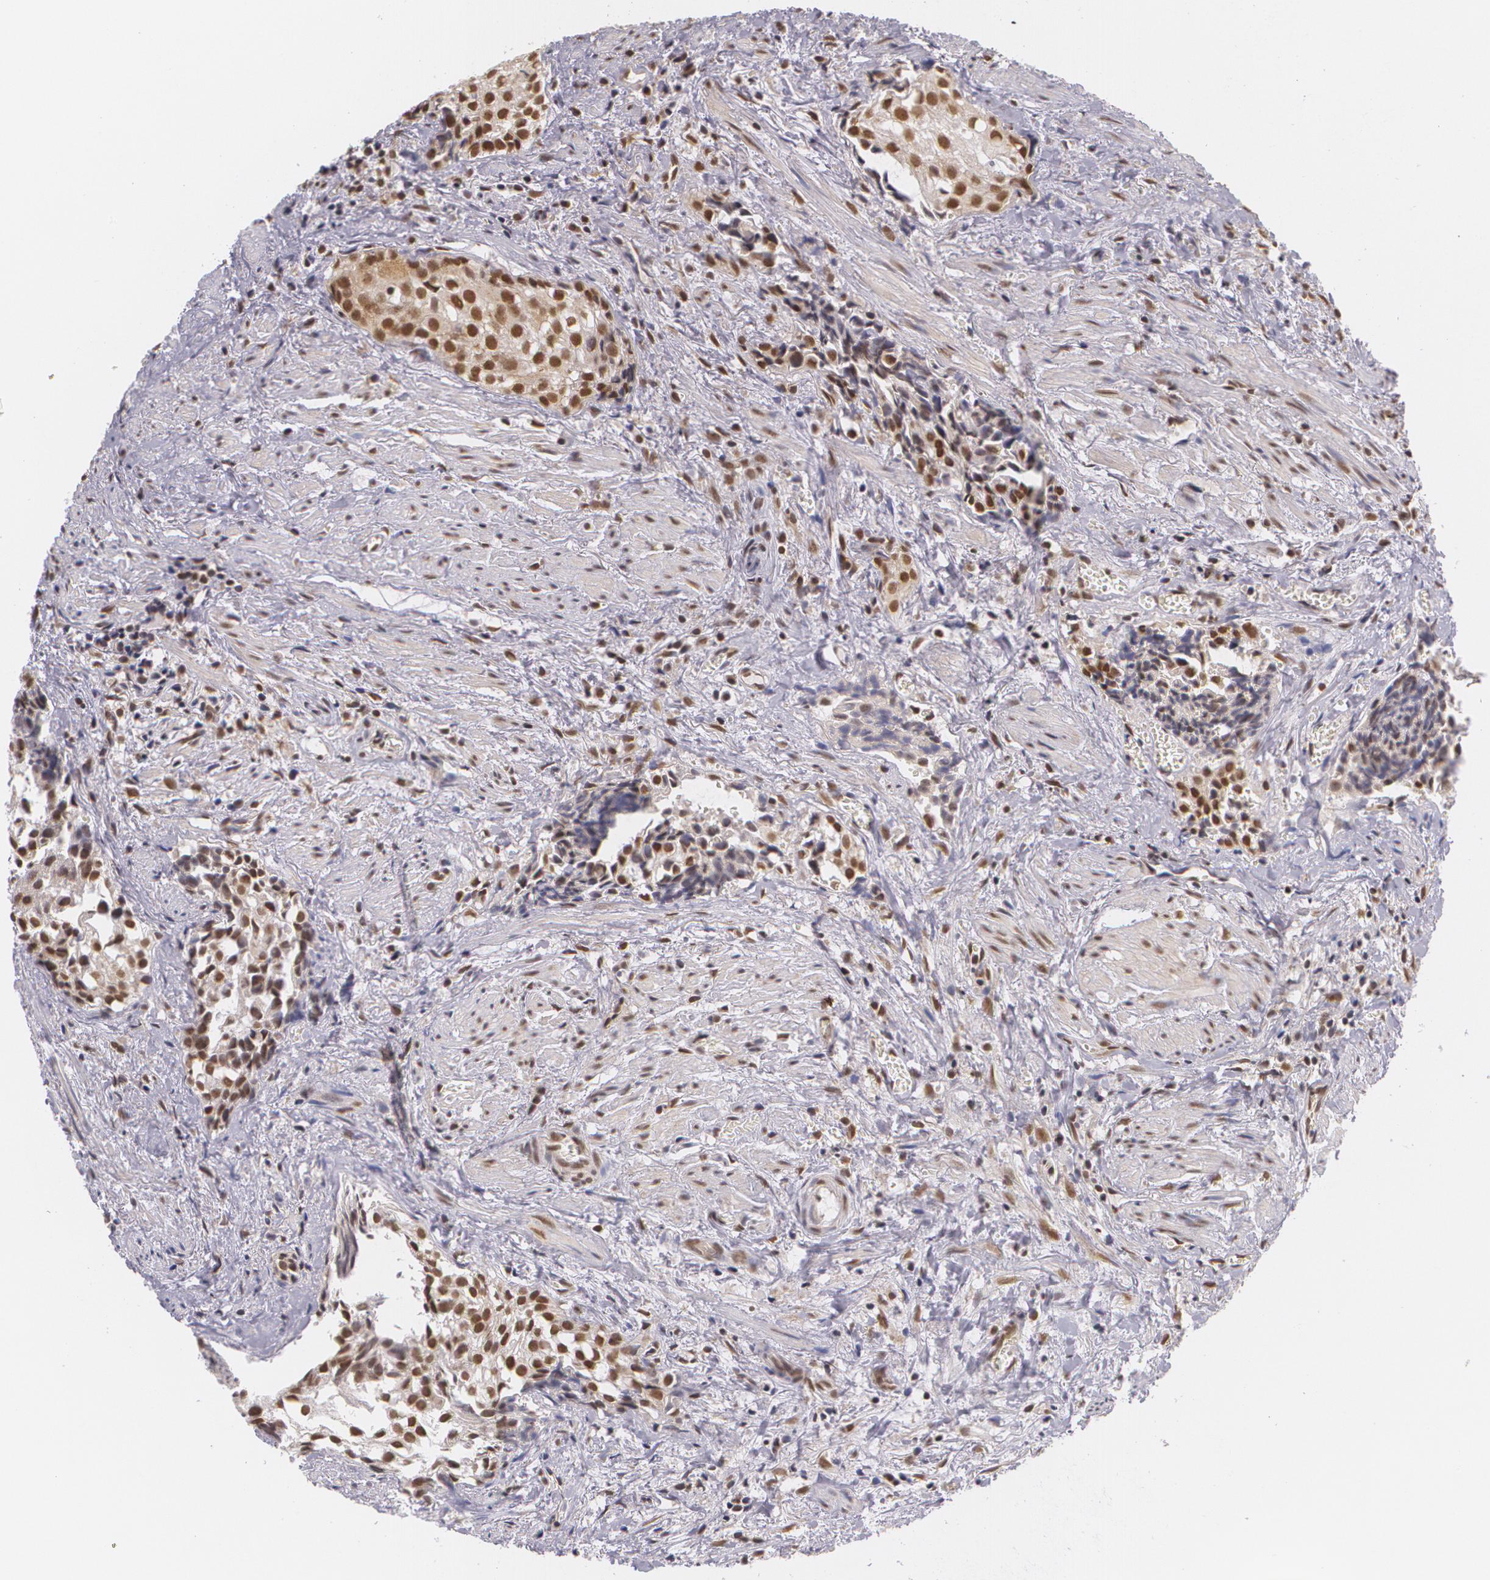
{"staining": {"intensity": "weak", "quantity": "25%-75%", "location": "nuclear"}, "tissue": "urothelial cancer", "cell_type": "Tumor cells", "image_type": "cancer", "snomed": [{"axis": "morphology", "description": "Urothelial carcinoma, High grade"}, {"axis": "topography", "description": "Urinary bladder"}], "caption": "Protein expression by IHC reveals weak nuclear positivity in about 25%-75% of tumor cells in urothelial cancer.", "gene": "ALX1", "patient": {"sex": "female", "age": 78}}